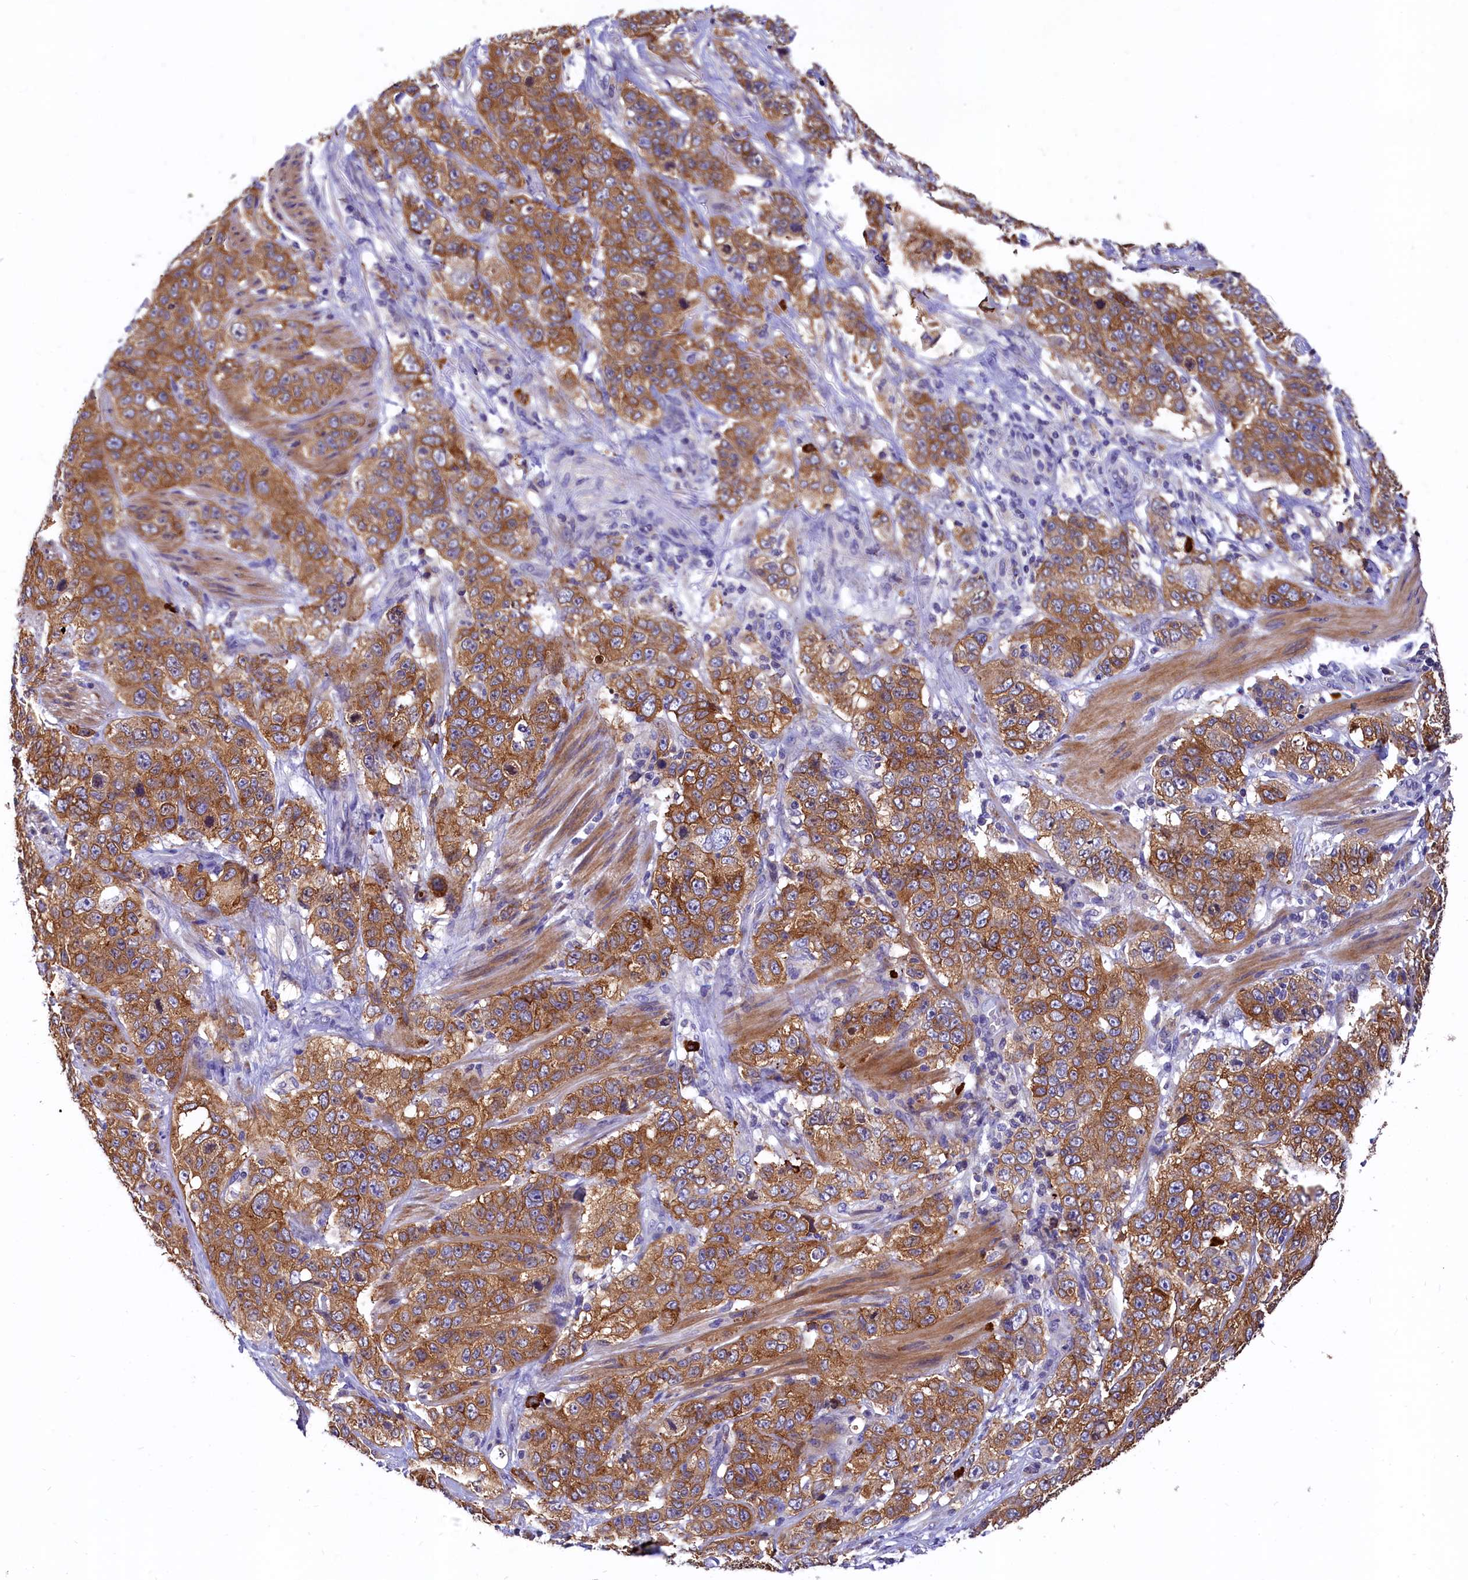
{"staining": {"intensity": "moderate", "quantity": ">75%", "location": "cytoplasmic/membranous"}, "tissue": "stomach cancer", "cell_type": "Tumor cells", "image_type": "cancer", "snomed": [{"axis": "morphology", "description": "Adenocarcinoma, NOS"}, {"axis": "topography", "description": "Stomach"}], "caption": "There is medium levels of moderate cytoplasmic/membranous expression in tumor cells of adenocarcinoma (stomach), as demonstrated by immunohistochemical staining (brown color).", "gene": "EPS8L2", "patient": {"sex": "male", "age": 48}}